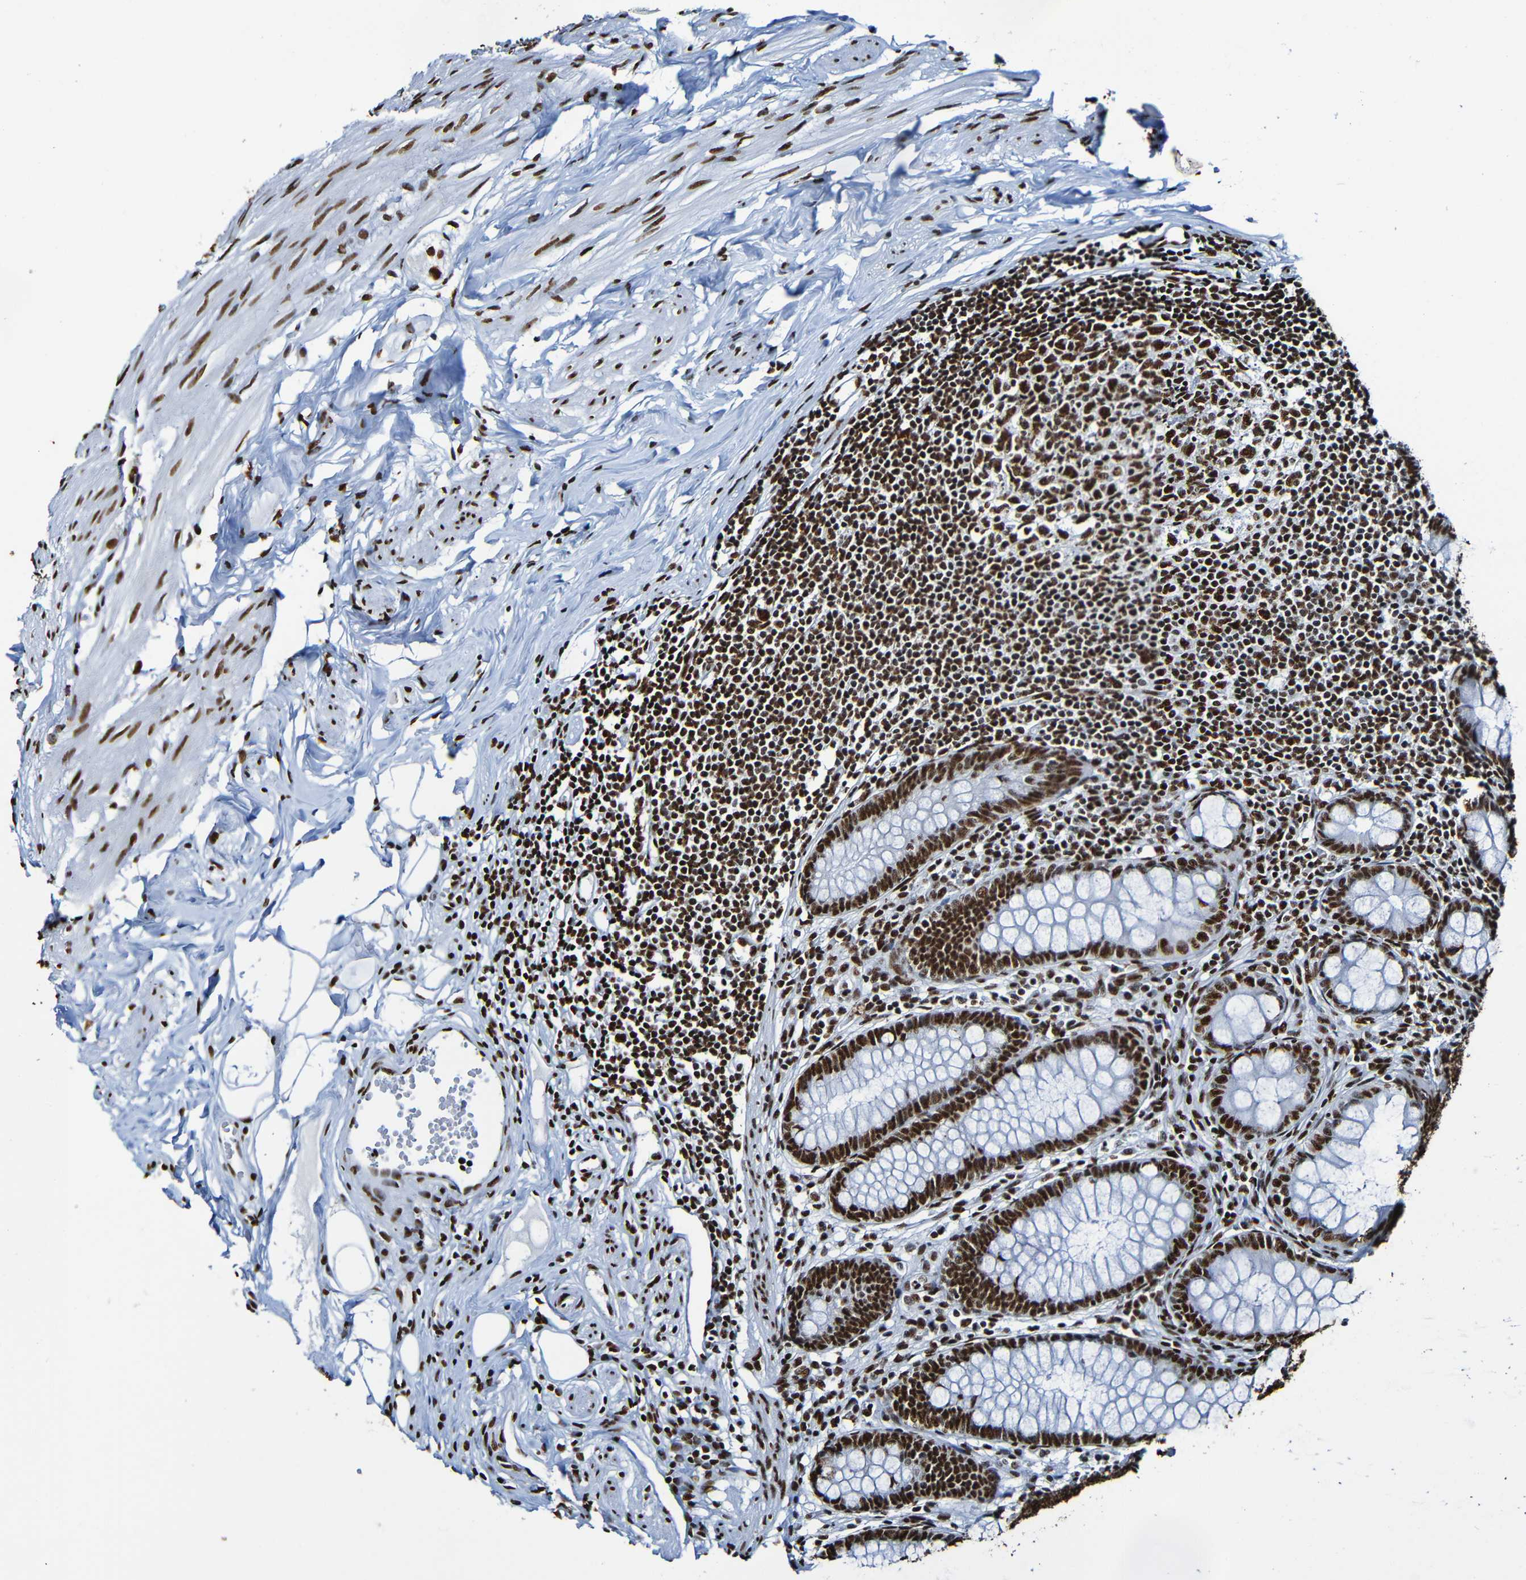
{"staining": {"intensity": "strong", "quantity": ">75%", "location": "nuclear"}, "tissue": "appendix", "cell_type": "Glandular cells", "image_type": "normal", "snomed": [{"axis": "morphology", "description": "Normal tissue, NOS"}, {"axis": "topography", "description": "Appendix"}], "caption": "IHC staining of unremarkable appendix, which reveals high levels of strong nuclear positivity in about >75% of glandular cells indicating strong nuclear protein staining. The staining was performed using DAB (brown) for protein detection and nuclei were counterstained in hematoxylin (blue).", "gene": "SRSF3", "patient": {"sex": "female", "age": 77}}